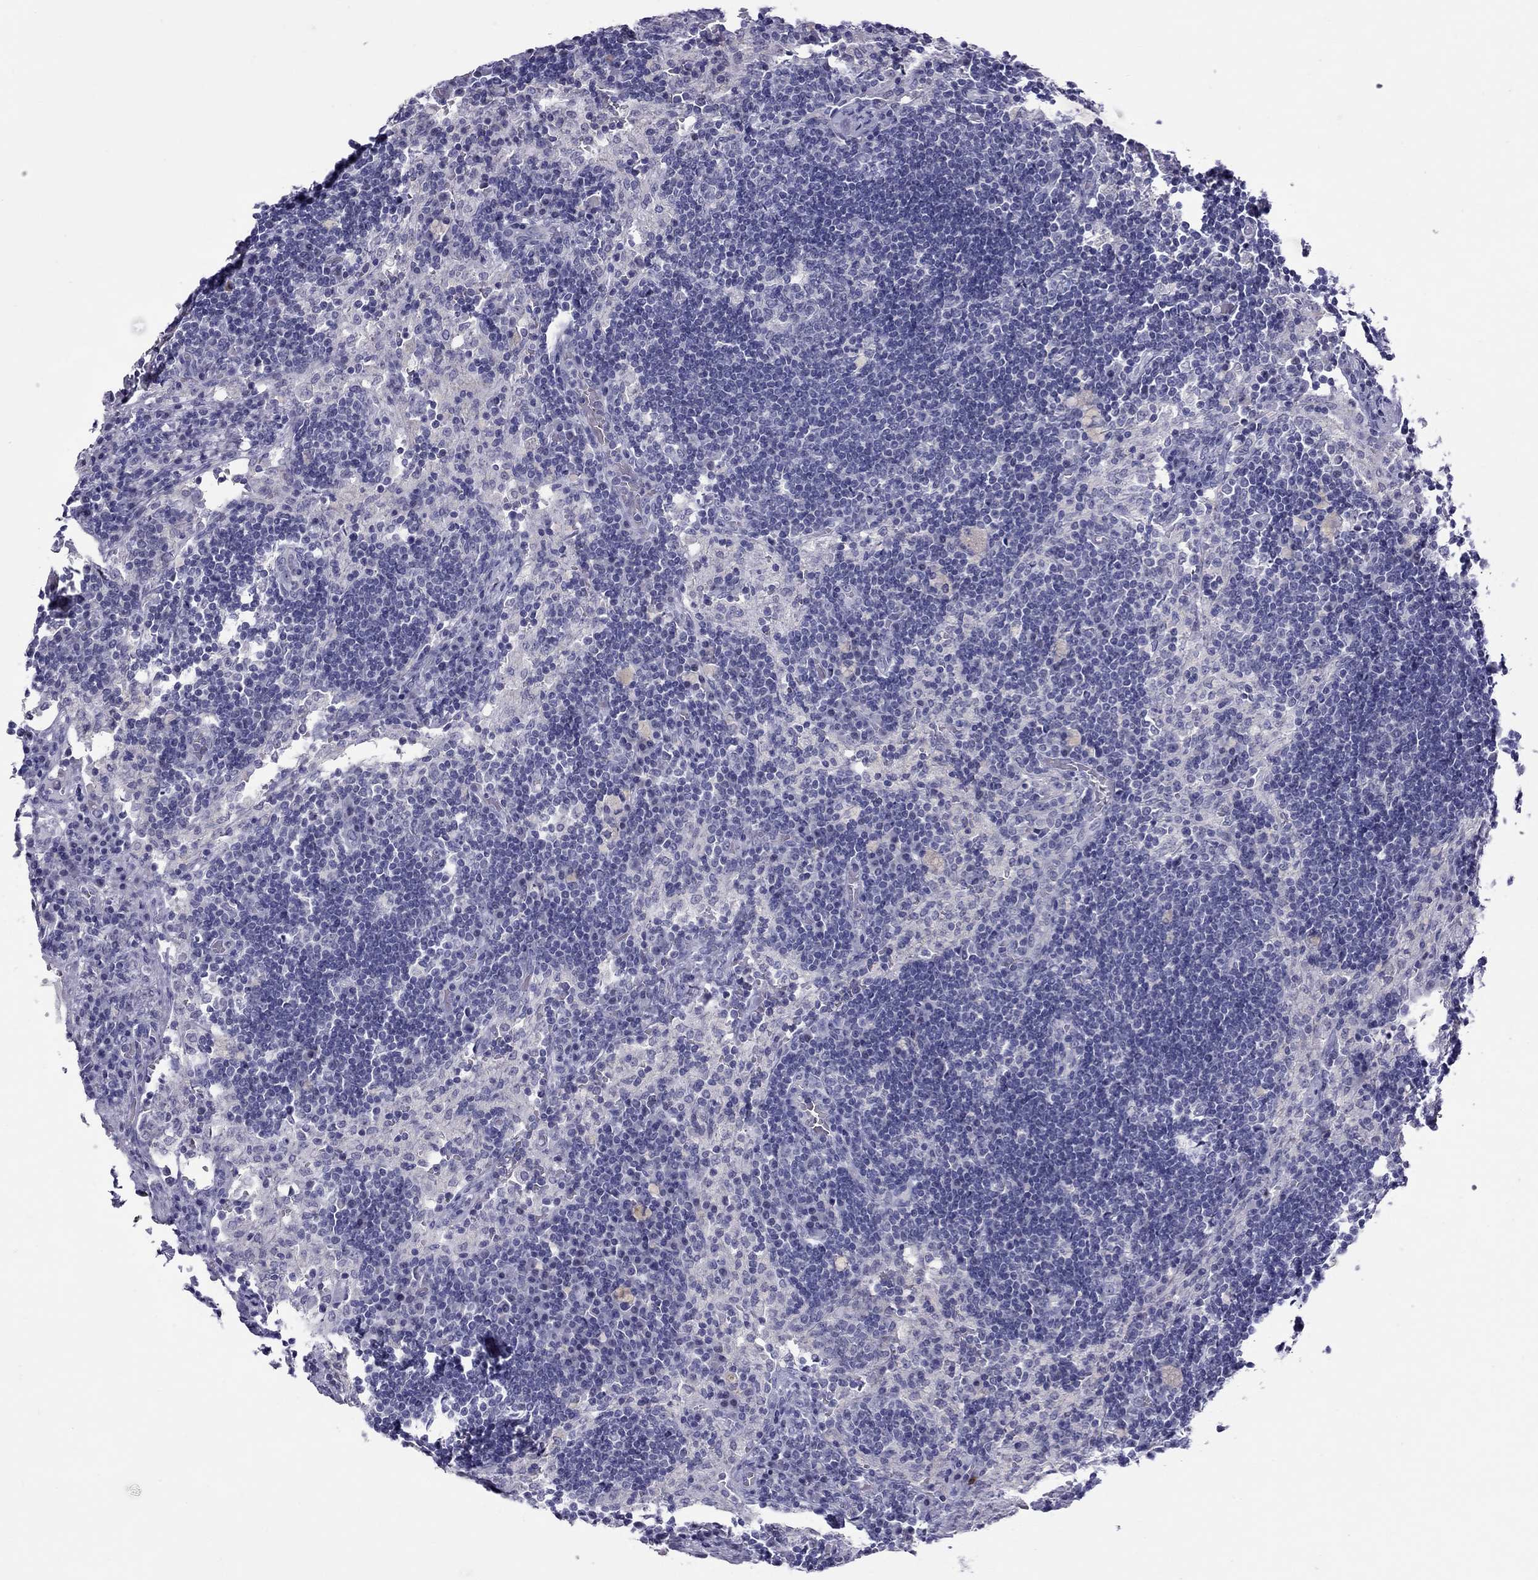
{"staining": {"intensity": "negative", "quantity": "none", "location": "none"}, "tissue": "lymph node", "cell_type": "Non-germinal center cells", "image_type": "normal", "snomed": [{"axis": "morphology", "description": "Normal tissue, NOS"}, {"axis": "topography", "description": "Lymph node"}], "caption": "Micrograph shows no protein expression in non-germinal center cells of unremarkable lymph node. (DAB immunohistochemistry visualized using brightfield microscopy, high magnification).", "gene": "CHRNB3", "patient": {"sex": "male", "age": 63}}